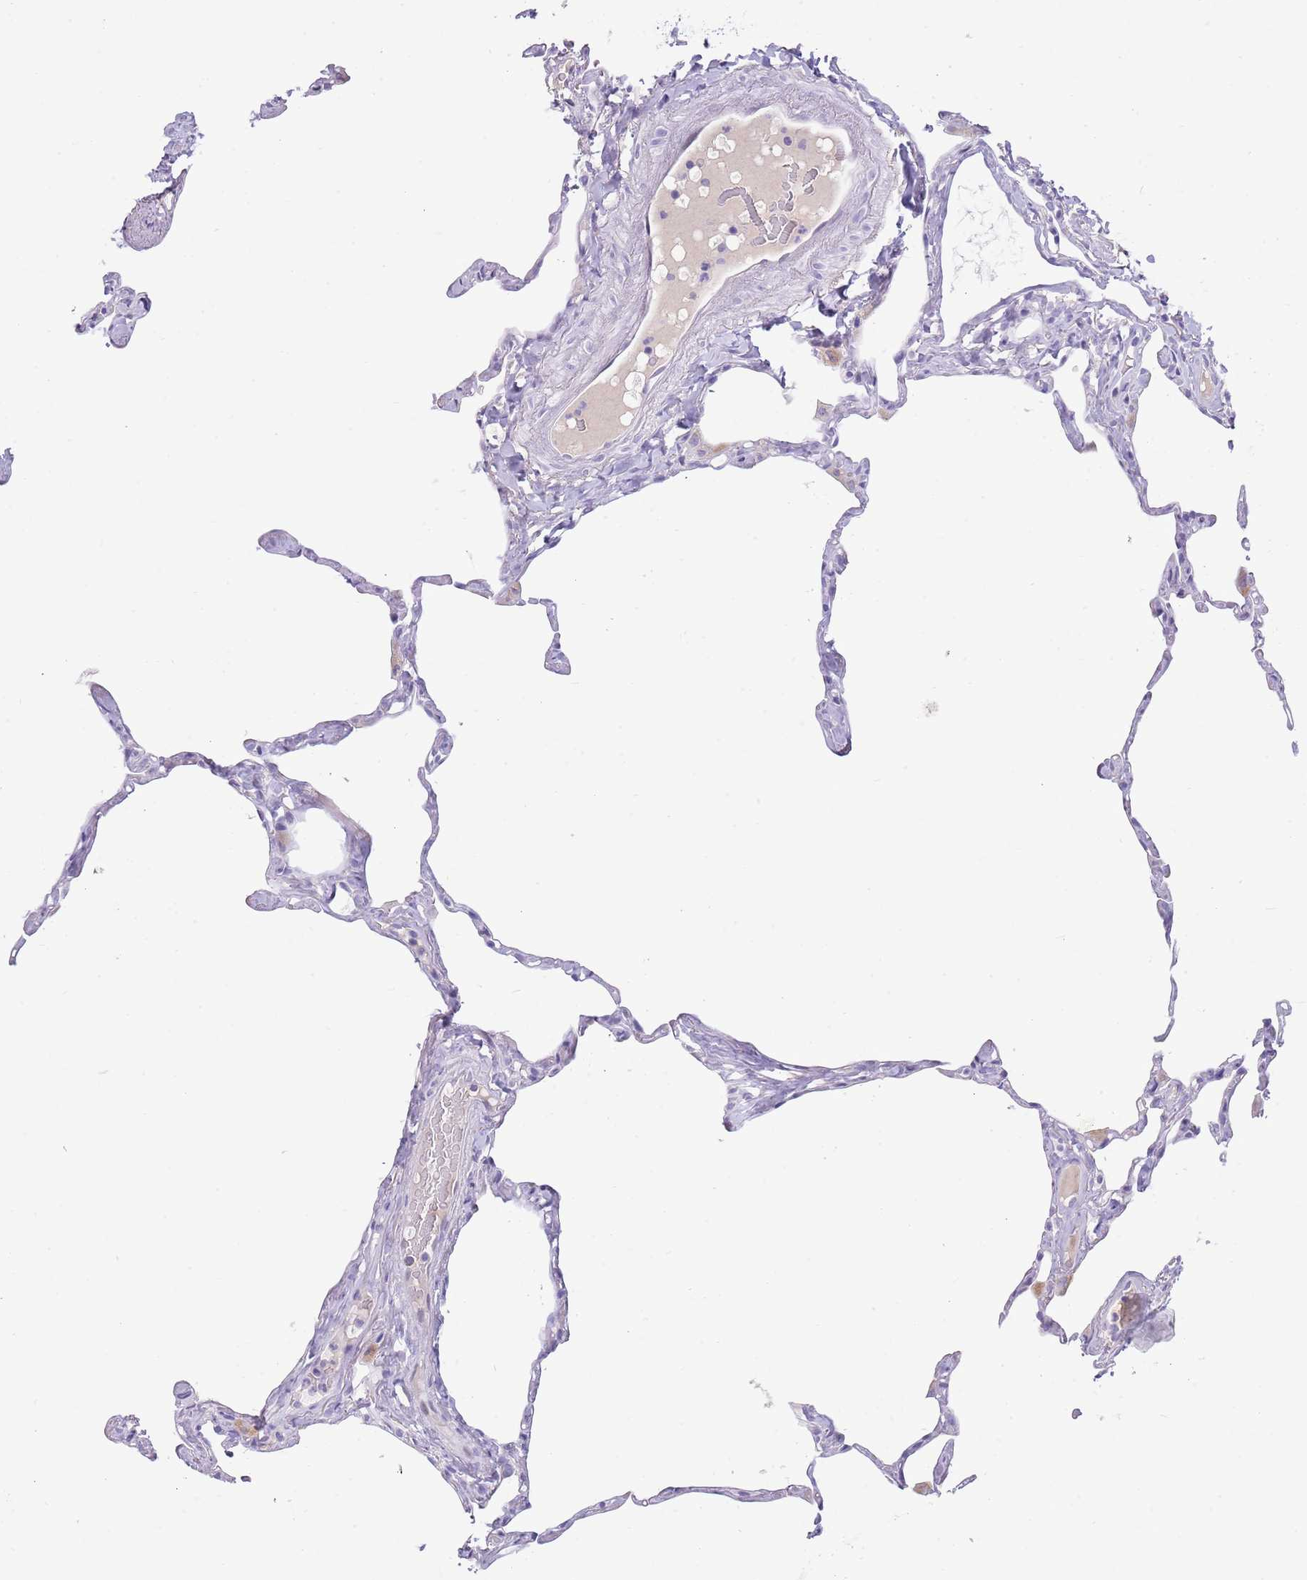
{"staining": {"intensity": "negative", "quantity": "none", "location": "none"}, "tissue": "lung", "cell_type": "Alveolar cells", "image_type": "normal", "snomed": [{"axis": "morphology", "description": "Normal tissue, NOS"}, {"axis": "topography", "description": "Lung"}], "caption": "Immunohistochemistry image of normal lung: lung stained with DAB exhibits no significant protein positivity in alveolar cells.", "gene": "TOX2", "patient": {"sex": "male", "age": 65}}